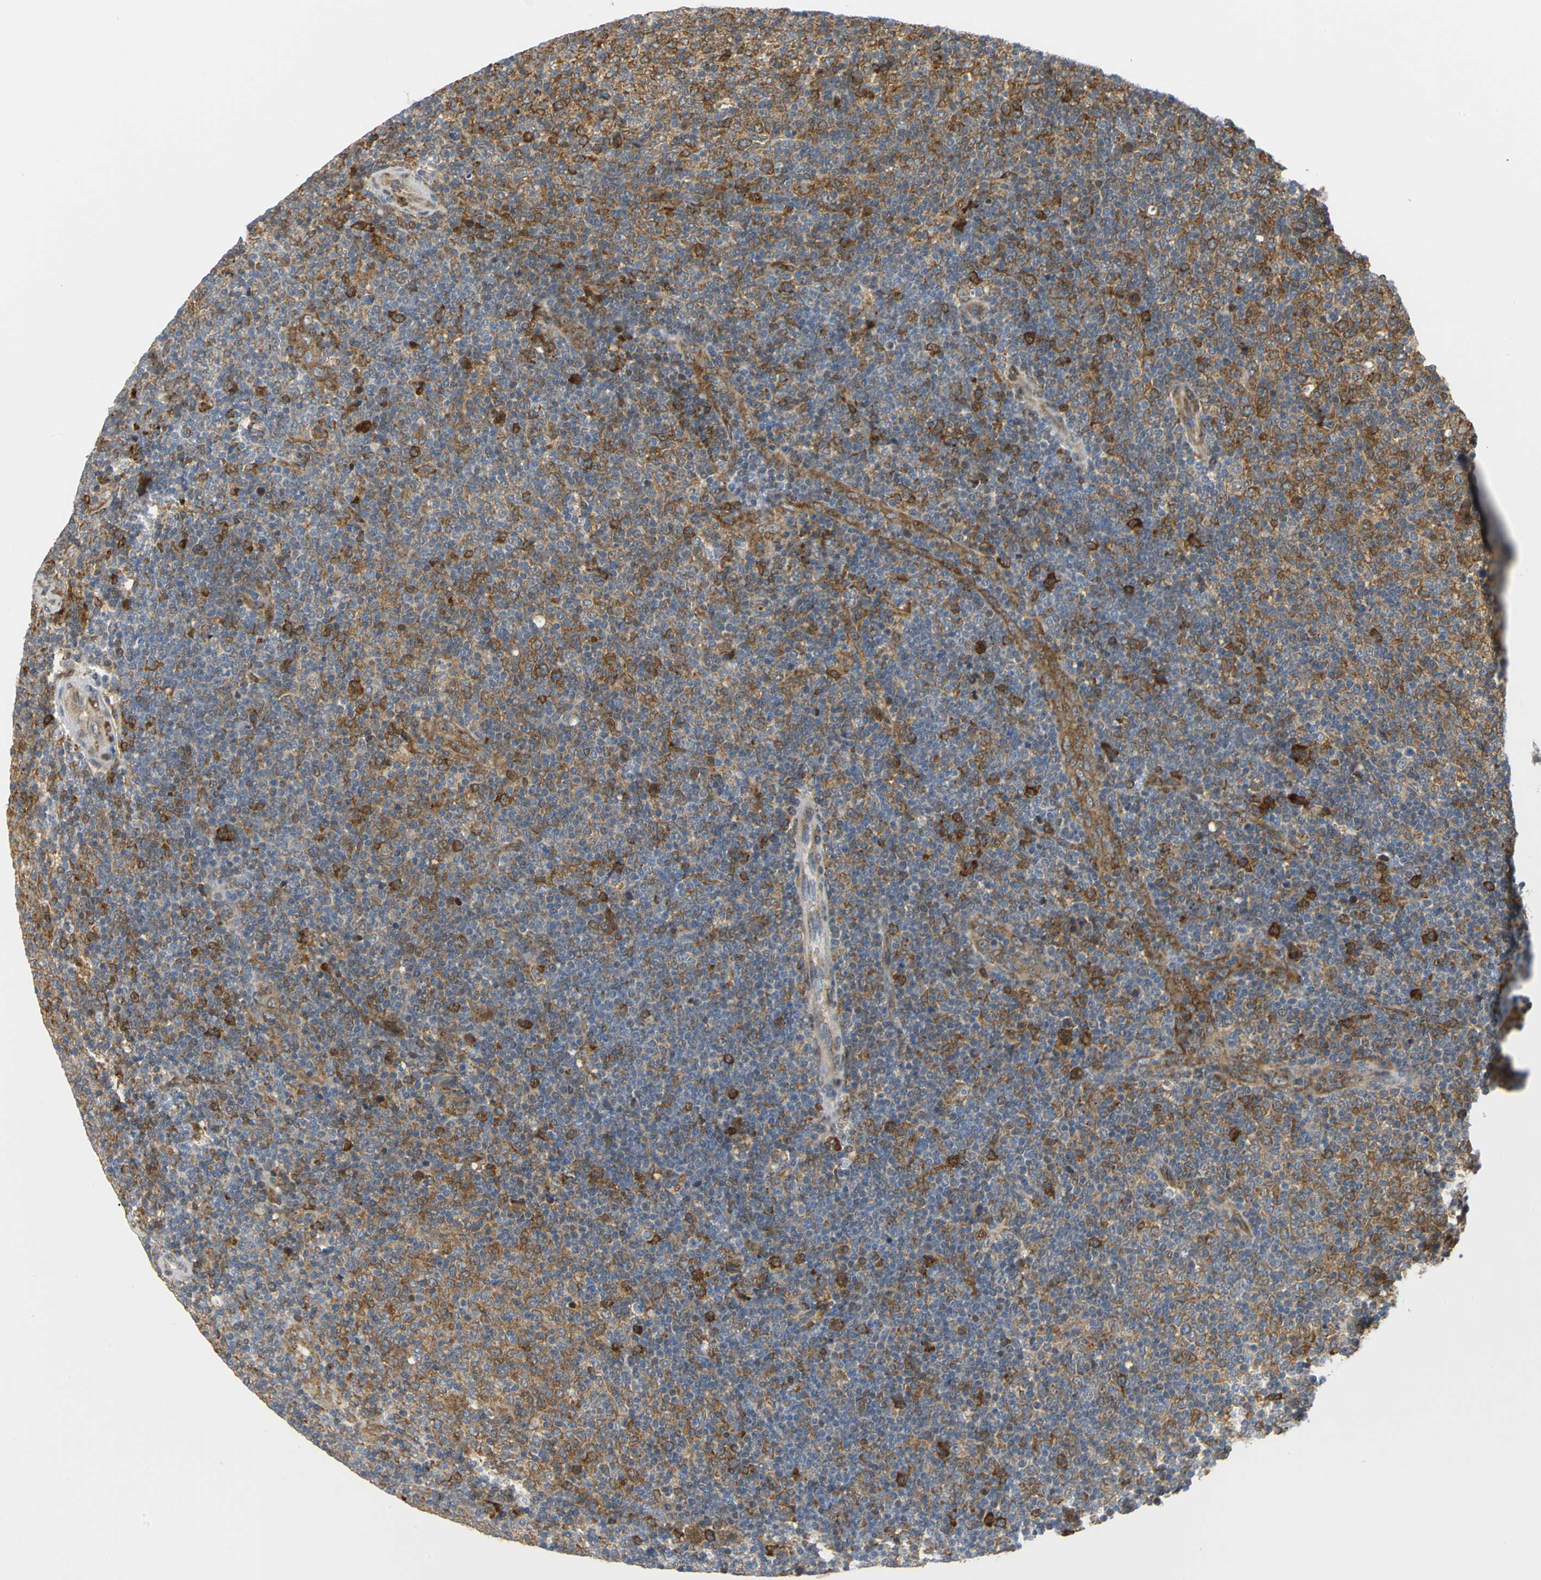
{"staining": {"intensity": "moderate", "quantity": ">75%", "location": "cytoplasmic/membranous"}, "tissue": "lymphoma", "cell_type": "Tumor cells", "image_type": "cancer", "snomed": [{"axis": "morphology", "description": "Malignant lymphoma, non-Hodgkin's type, Low grade"}, {"axis": "topography", "description": "Lymph node"}], "caption": "There is medium levels of moderate cytoplasmic/membranous expression in tumor cells of lymphoma, as demonstrated by immunohistochemical staining (brown color).", "gene": "YBX1", "patient": {"sex": "male", "age": 70}}